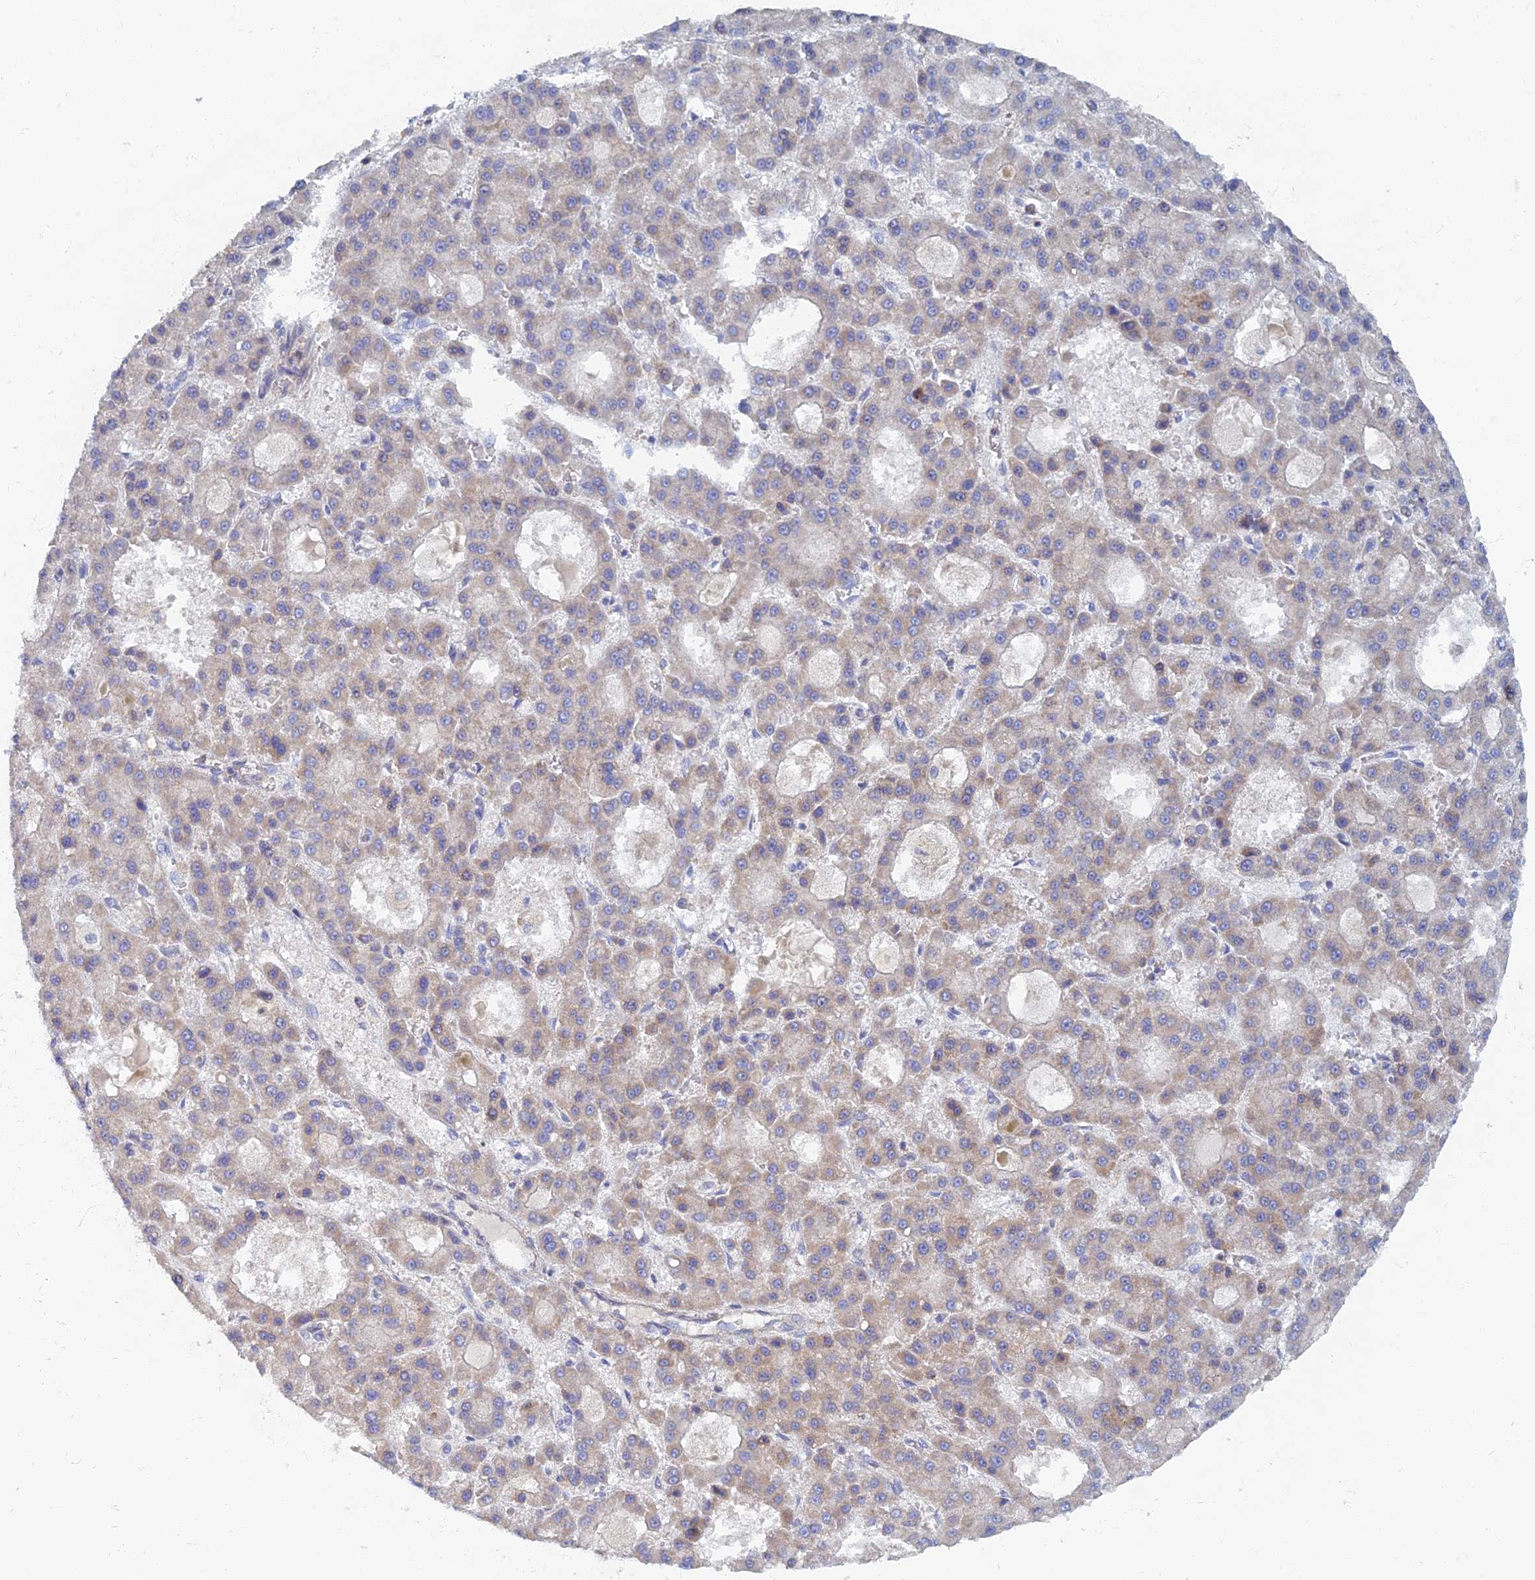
{"staining": {"intensity": "weak", "quantity": "<25%", "location": "cytoplasmic/membranous"}, "tissue": "liver cancer", "cell_type": "Tumor cells", "image_type": "cancer", "snomed": [{"axis": "morphology", "description": "Carcinoma, Hepatocellular, NOS"}, {"axis": "topography", "description": "Liver"}], "caption": "An image of human liver cancer (hepatocellular carcinoma) is negative for staining in tumor cells.", "gene": "TMEM44", "patient": {"sex": "male", "age": 70}}